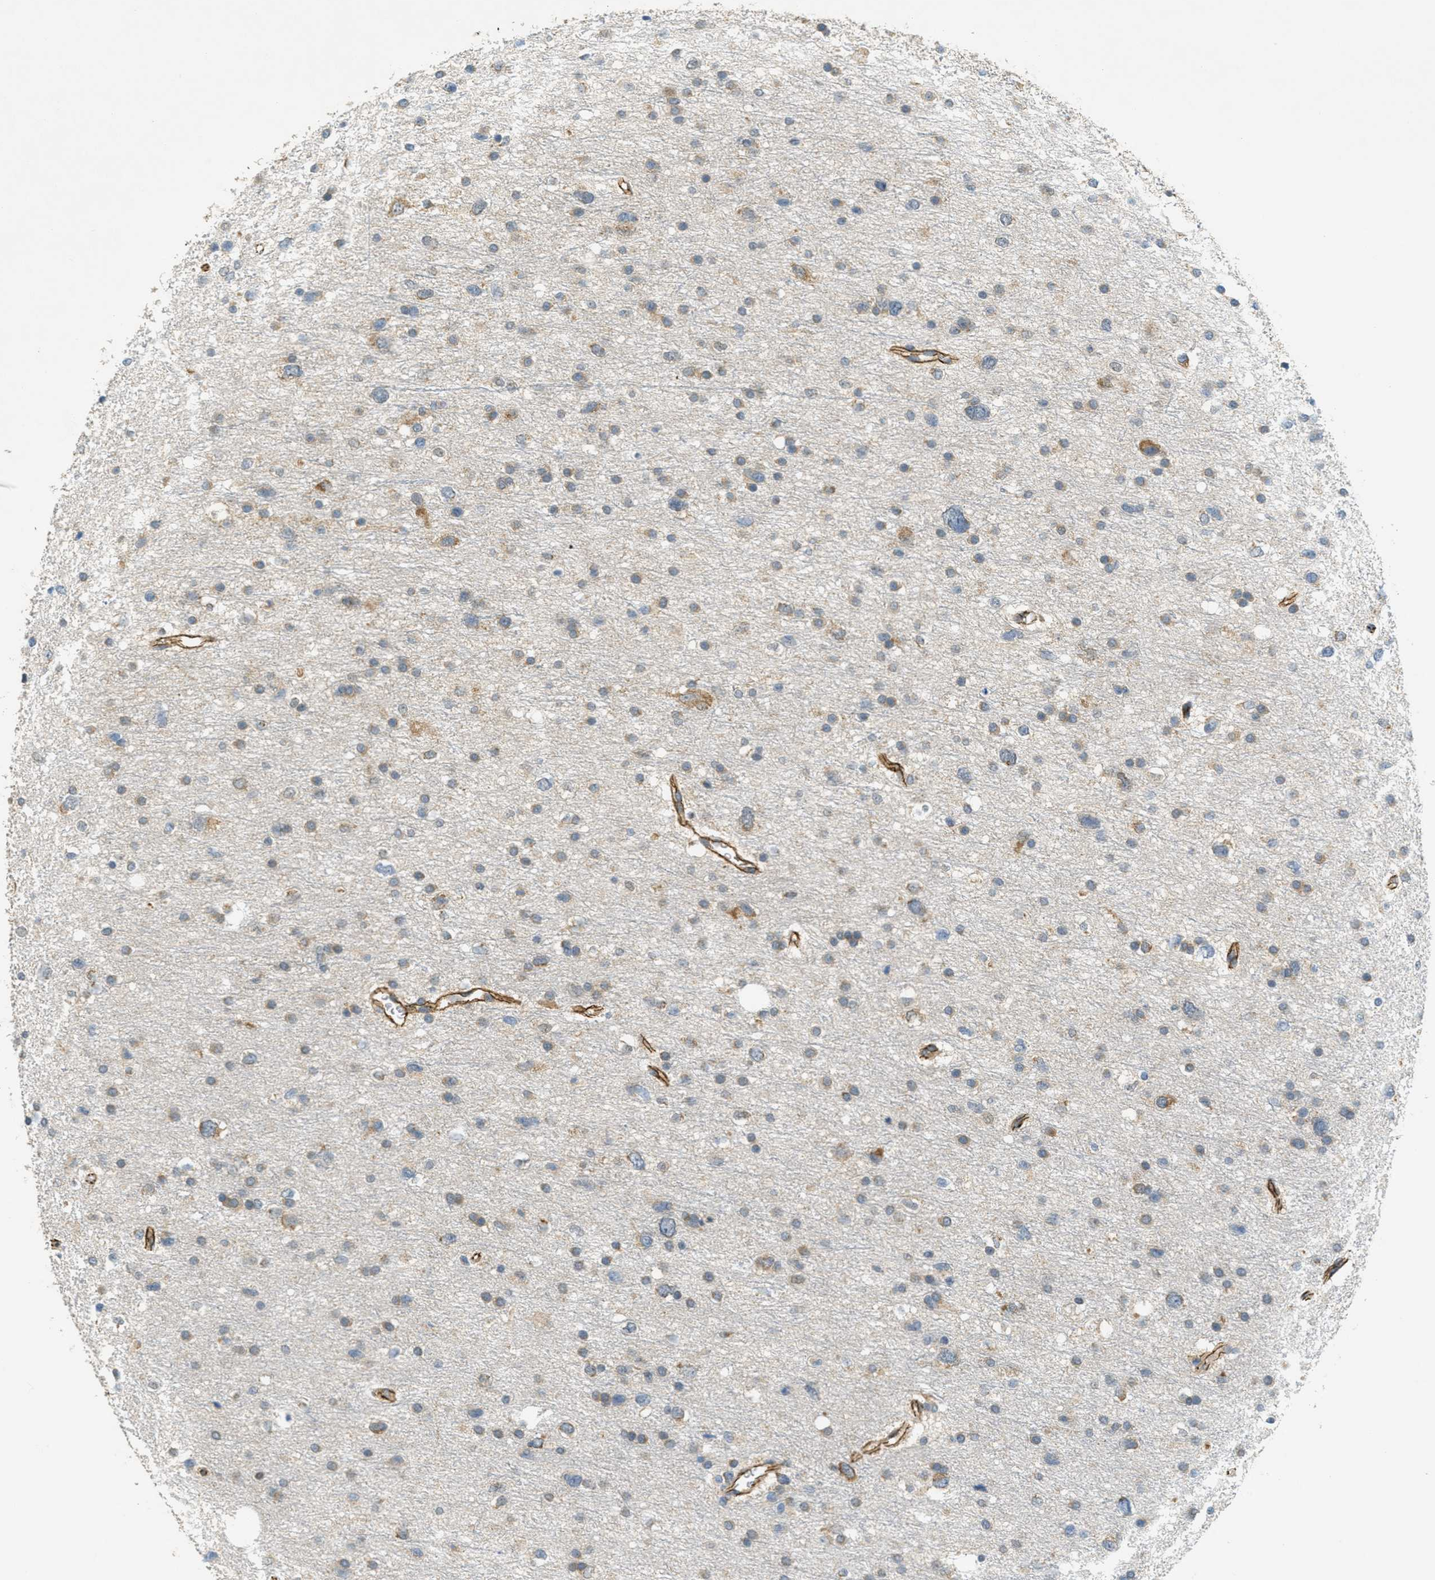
{"staining": {"intensity": "weak", "quantity": ">75%", "location": "cytoplasmic/membranous"}, "tissue": "glioma", "cell_type": "Tumor cells", "image_type": "cancer", "snomed": [{"axis": "morphology", "description": "Glioma, malignant, Low grade"}, {"axis": "topography", "description": "Brain"}], "caption": "Tumor cells reveal low levels of weak cytoplasmic/membranous expression in about >75% of cells in glioma.", "gene": "JCAD", "patient": {"sex": "female", "age": 37}}